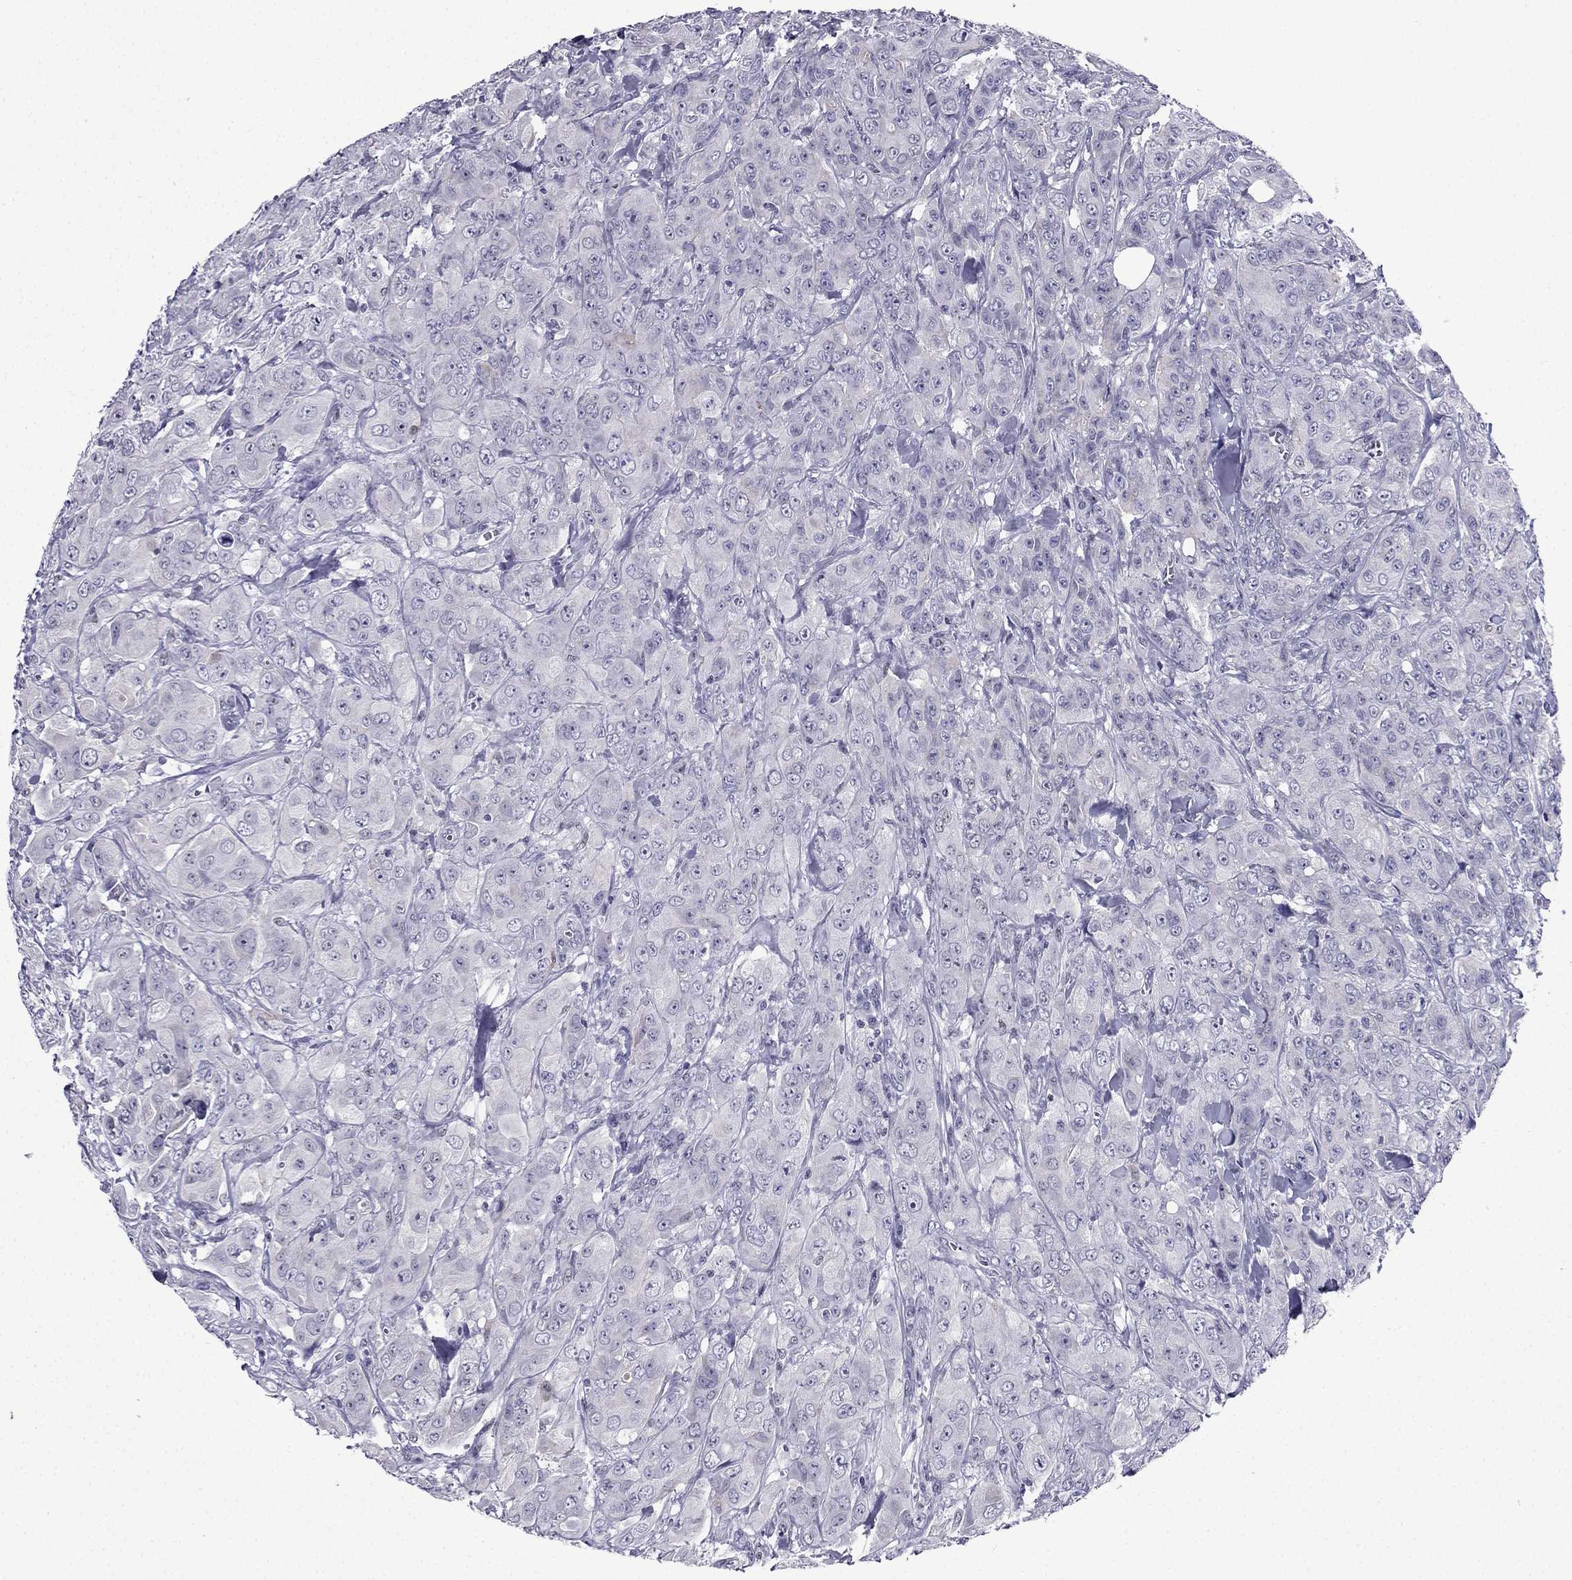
{"staining": {"intensity": "negative", "quantity": "none", "location": "none"}, "tissue": "breast cancer", "cell_type": "Tumor cells", "image_type": "cancer", "snomed": [{"axis": "morphology", "description": "Duct carcinoma"}, {"axis": "topography", "description": "Breast"}], "caption": "Immunohistochemistry (IHC) of breast cancer exhibits no expression in tumor cells.", "gene": "POM121L12", "patient": {"sex": "female", "age": 43}}